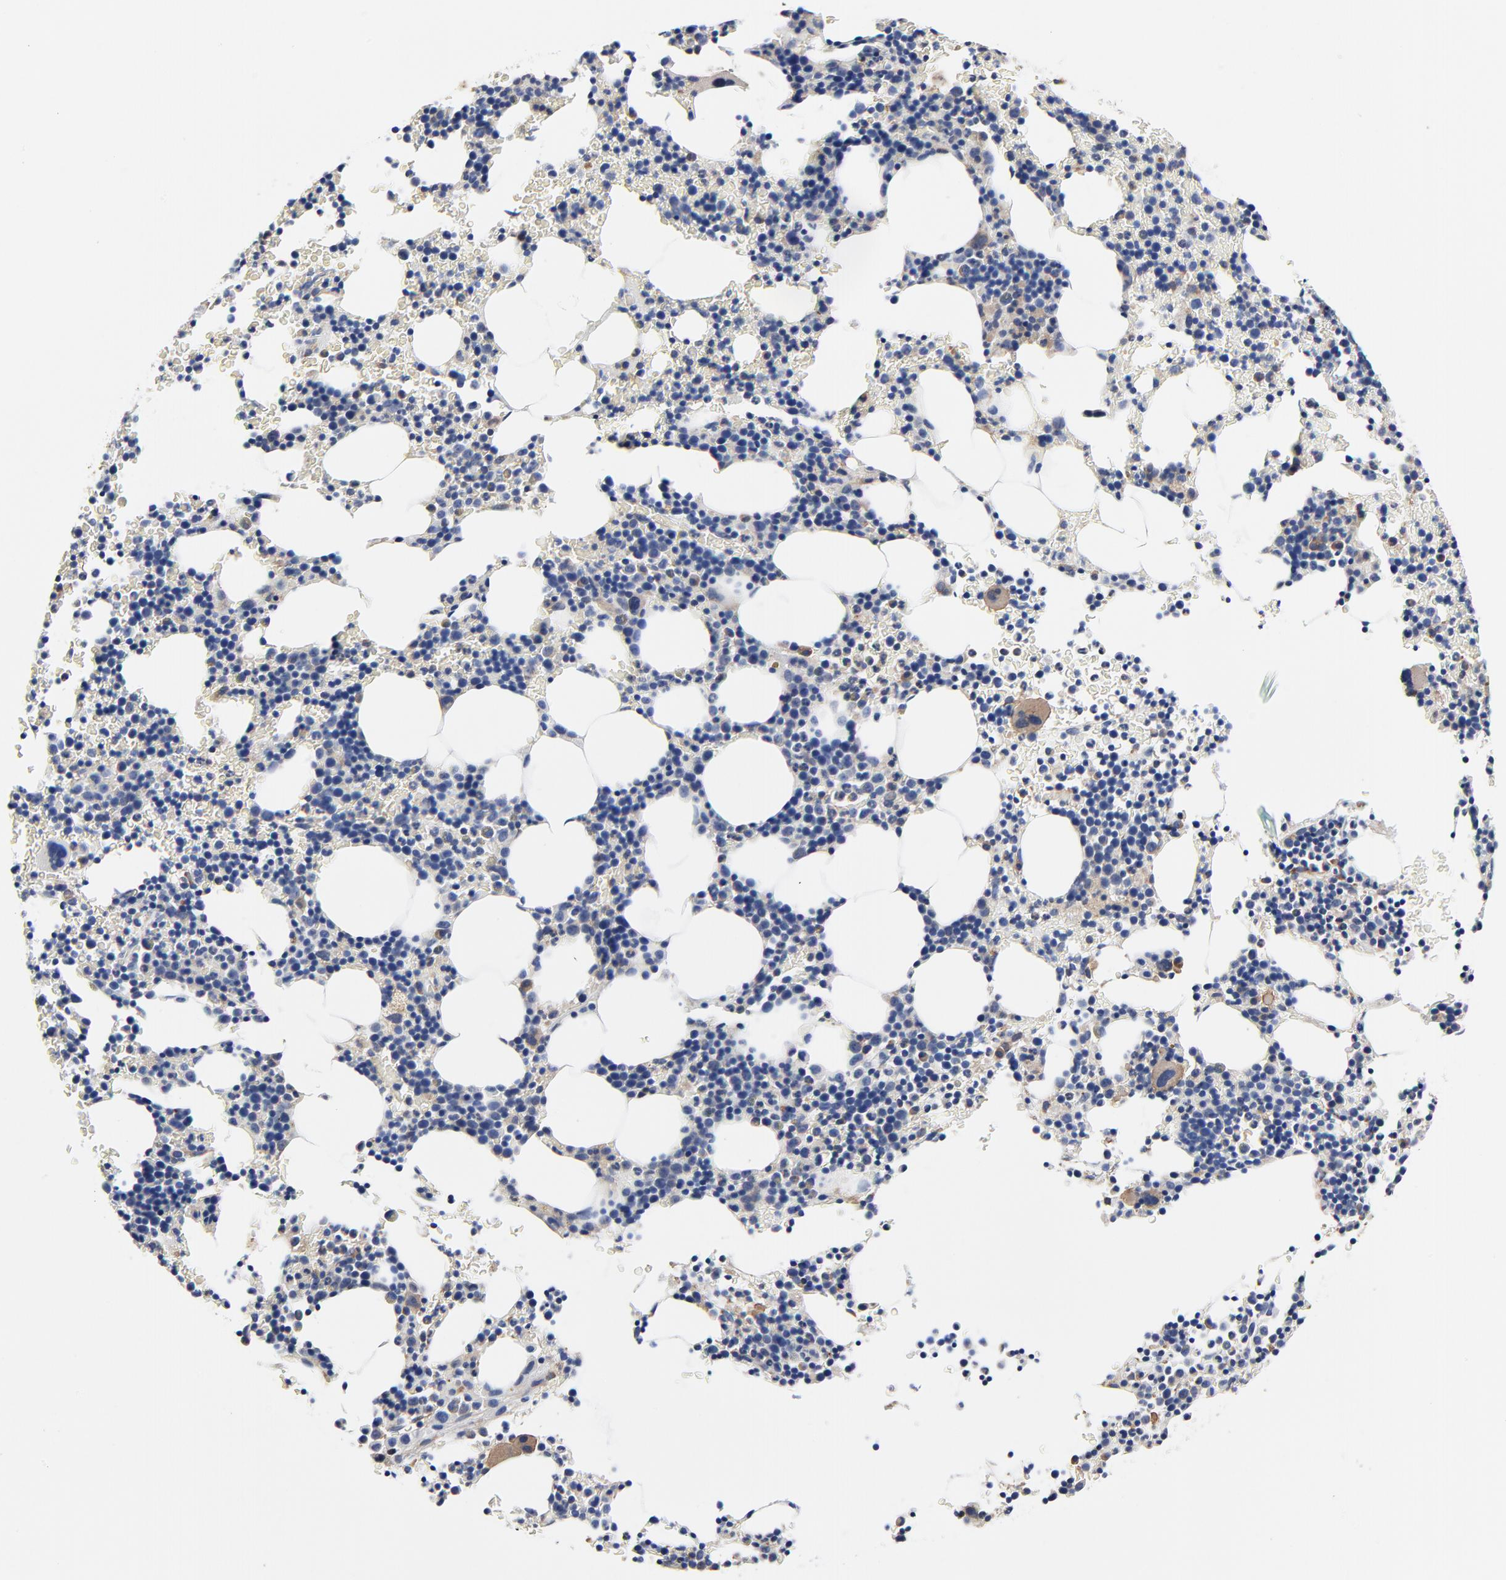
{"staining": {"intensity": "weak", "quantity": "25%-75%", "location": "cytoplasmic/membranous"}, "tissue": "bone marrow", "cell_type": "Hematopoietic cells", "image_type": "normal", "snomed": [{"axis": "morphology", "description": "Normal tissue, NOS"}, {"axis": "topography", "description": "Bone marrow"}], "caption": "Weak cytoplasmic/membranous positivity is present in approximately 25%-75% of hematopoietic cells in normal bone marrow.", "gene": "VAV2", "patient": {"sex": "female", "age": 78}}